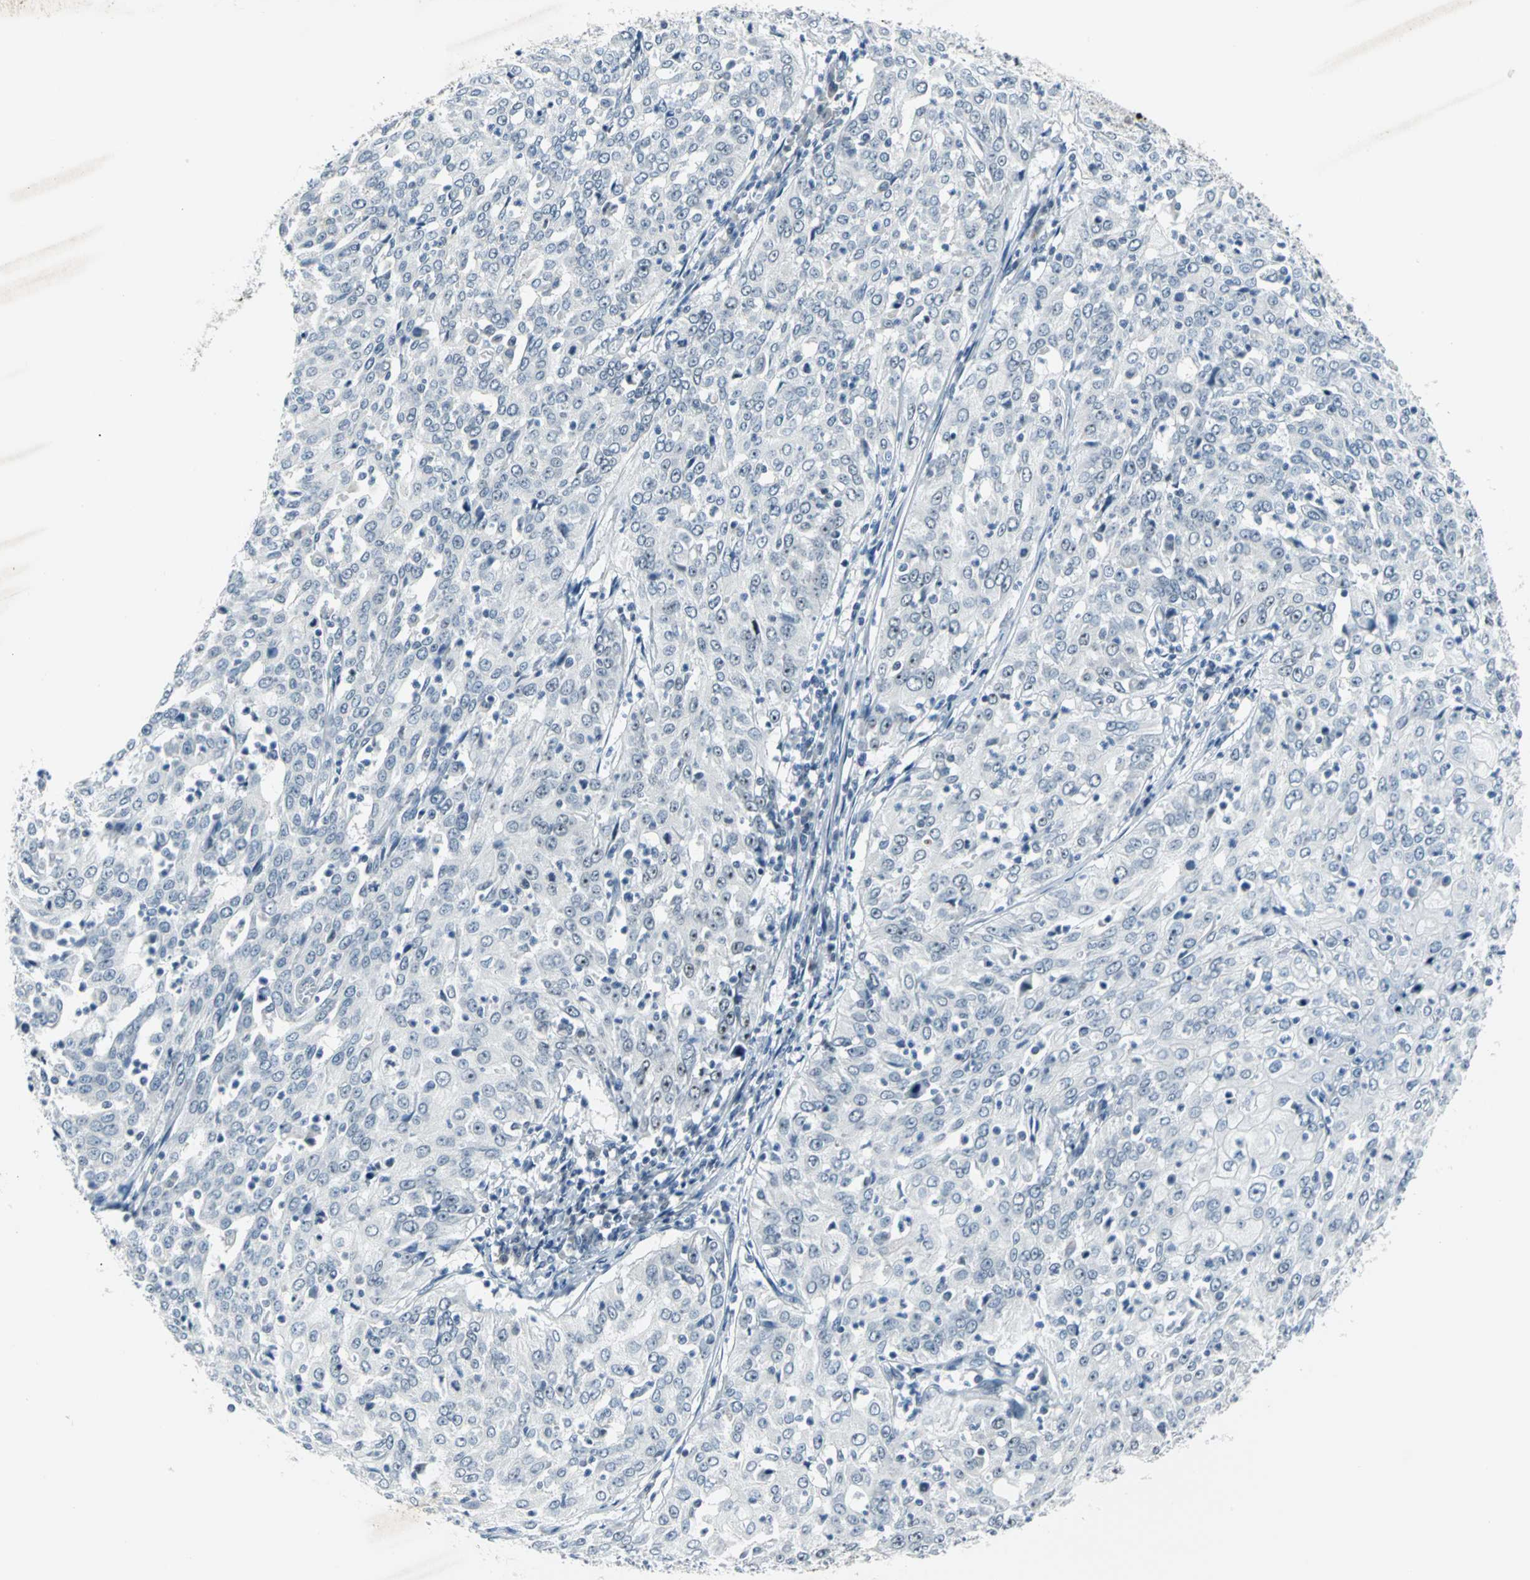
{"staining": {"intensity": "moderate", "quantity": ">75%", "location": "nuclear"}, "tissue": "cervical cancer", "cell_type": "Tumor cells", "image_type": "cancer", "snomed": [{"axis": "morphology", "description": "Squamous cell carcinoma, NOS"}, {"axis": "topography", "description": "Cervix"}], "caption": "Protein staining demonstrates moderate nuclear expression in approximately >75% of tumor cells in cervical cancer (squamous cell carcinoma).", "gene": "MYBBP1A", "patient": {"sex": "female", "age": 39}}